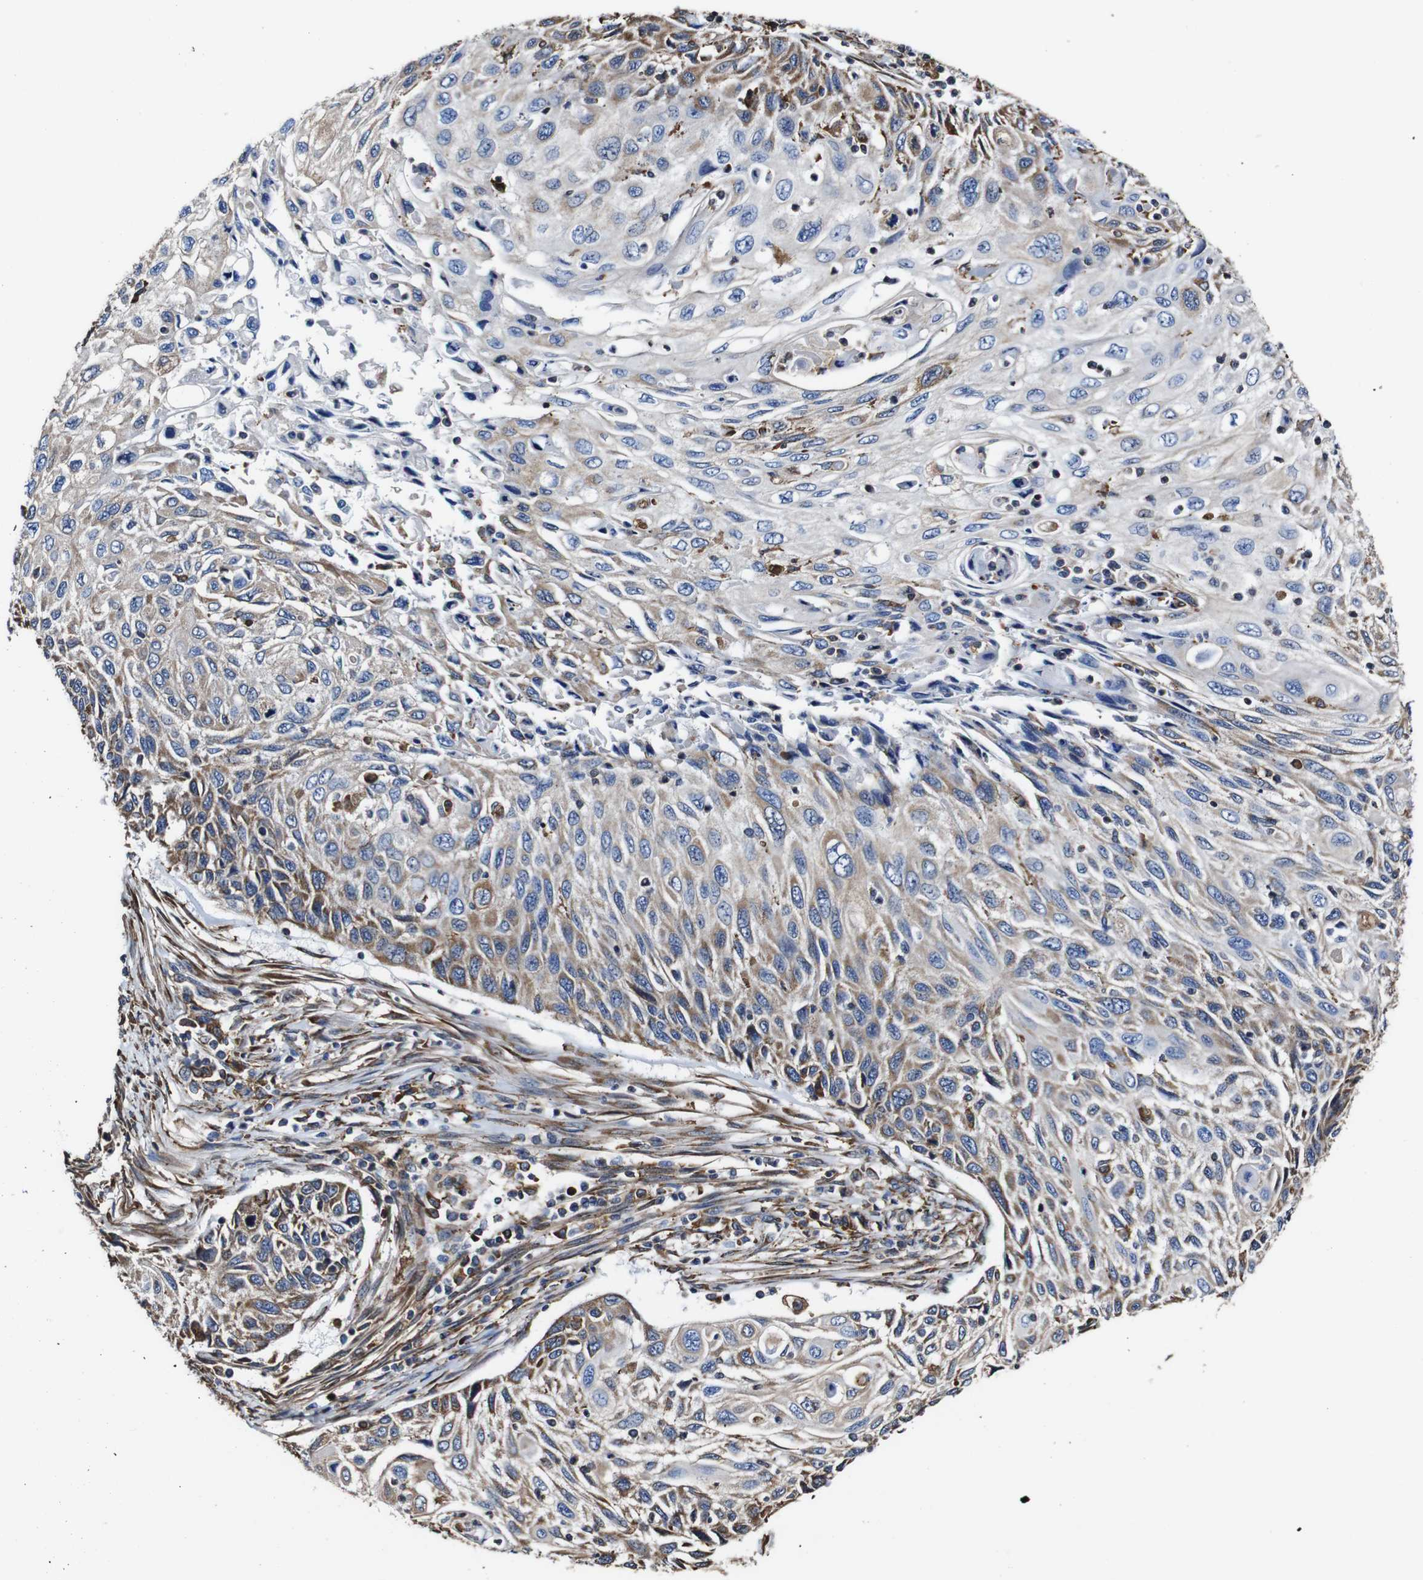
{"staining": {"intensity": "weak", "quantity": ">75%", "location": "cytoplasmic/membranous"}, "tissue": "cervical cancer", "cell_type": "Tumor cells", "image_type": "cancer", "snomed": [{"axis": "morphology", "description": "Squamous cell carcinoma, NOS"}, {"axis": "topography", "description": "Cervix"}], "caption": "Human cervical cancer stained with a protein marker displays weak staining in tumor cells.", "gene": "PPIB", "patient": {"sex": "female", "age": 70}}